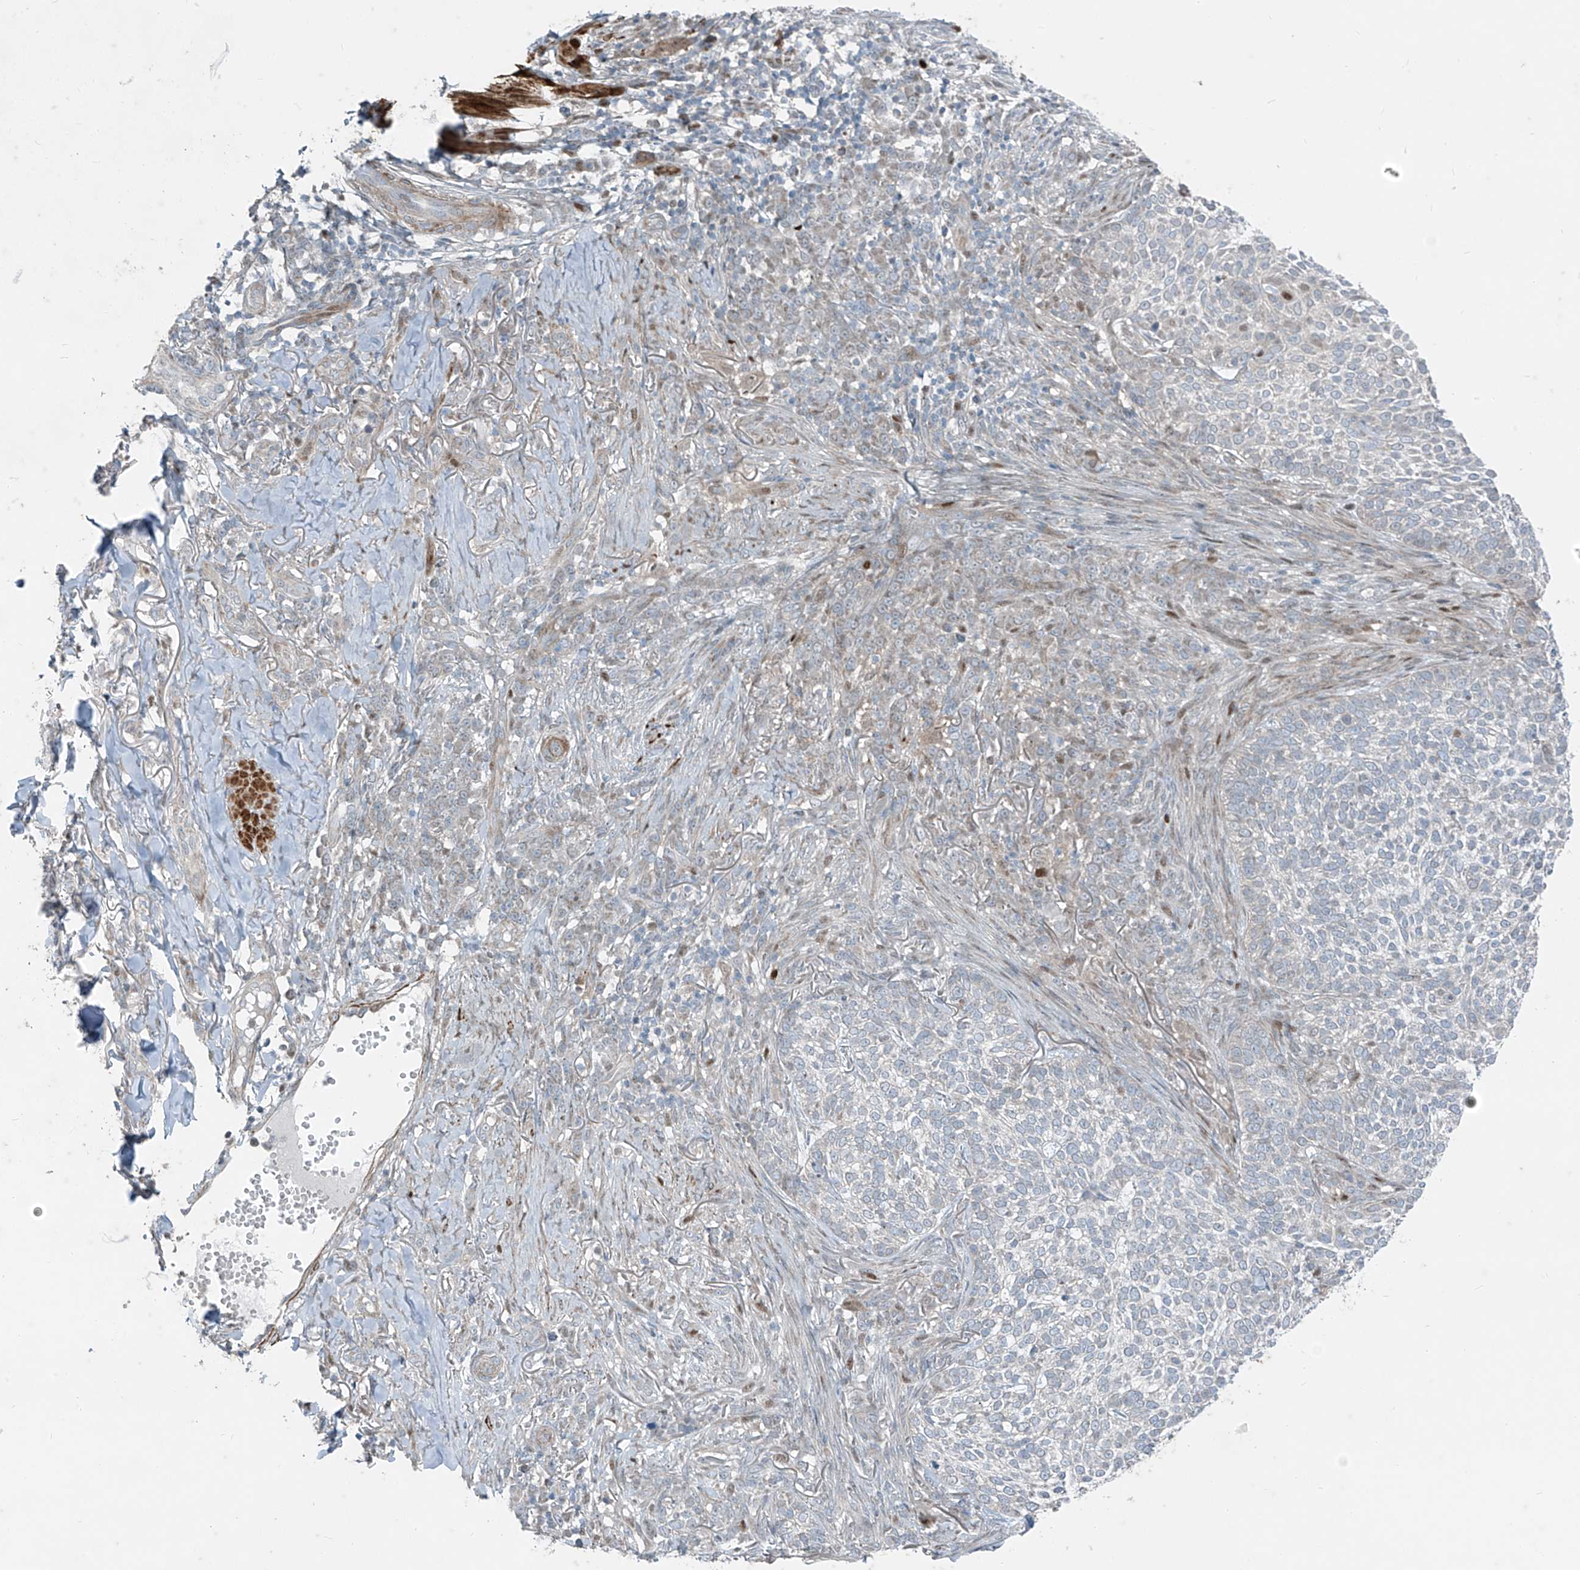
{"staining": {"intensity": "negative", "quantity": "none", "location": "none"}, "tissue": "skin cancer", "cell_type": "Tumor cells", "image_type": "cancer", "snomed": [{"axis": "morphology", "description": "Basal cell carcinoma"}, {"axis": "topography", "description": "Skin"}], "caption": "High magnification brightfield microscopy of skin cancer stained with DAB (brown) and counterstained with hematoxylin (blue): tumor cells show no significant staining.", "gene": "PPCS", "patient": {"sex": "female", "age": 64}}